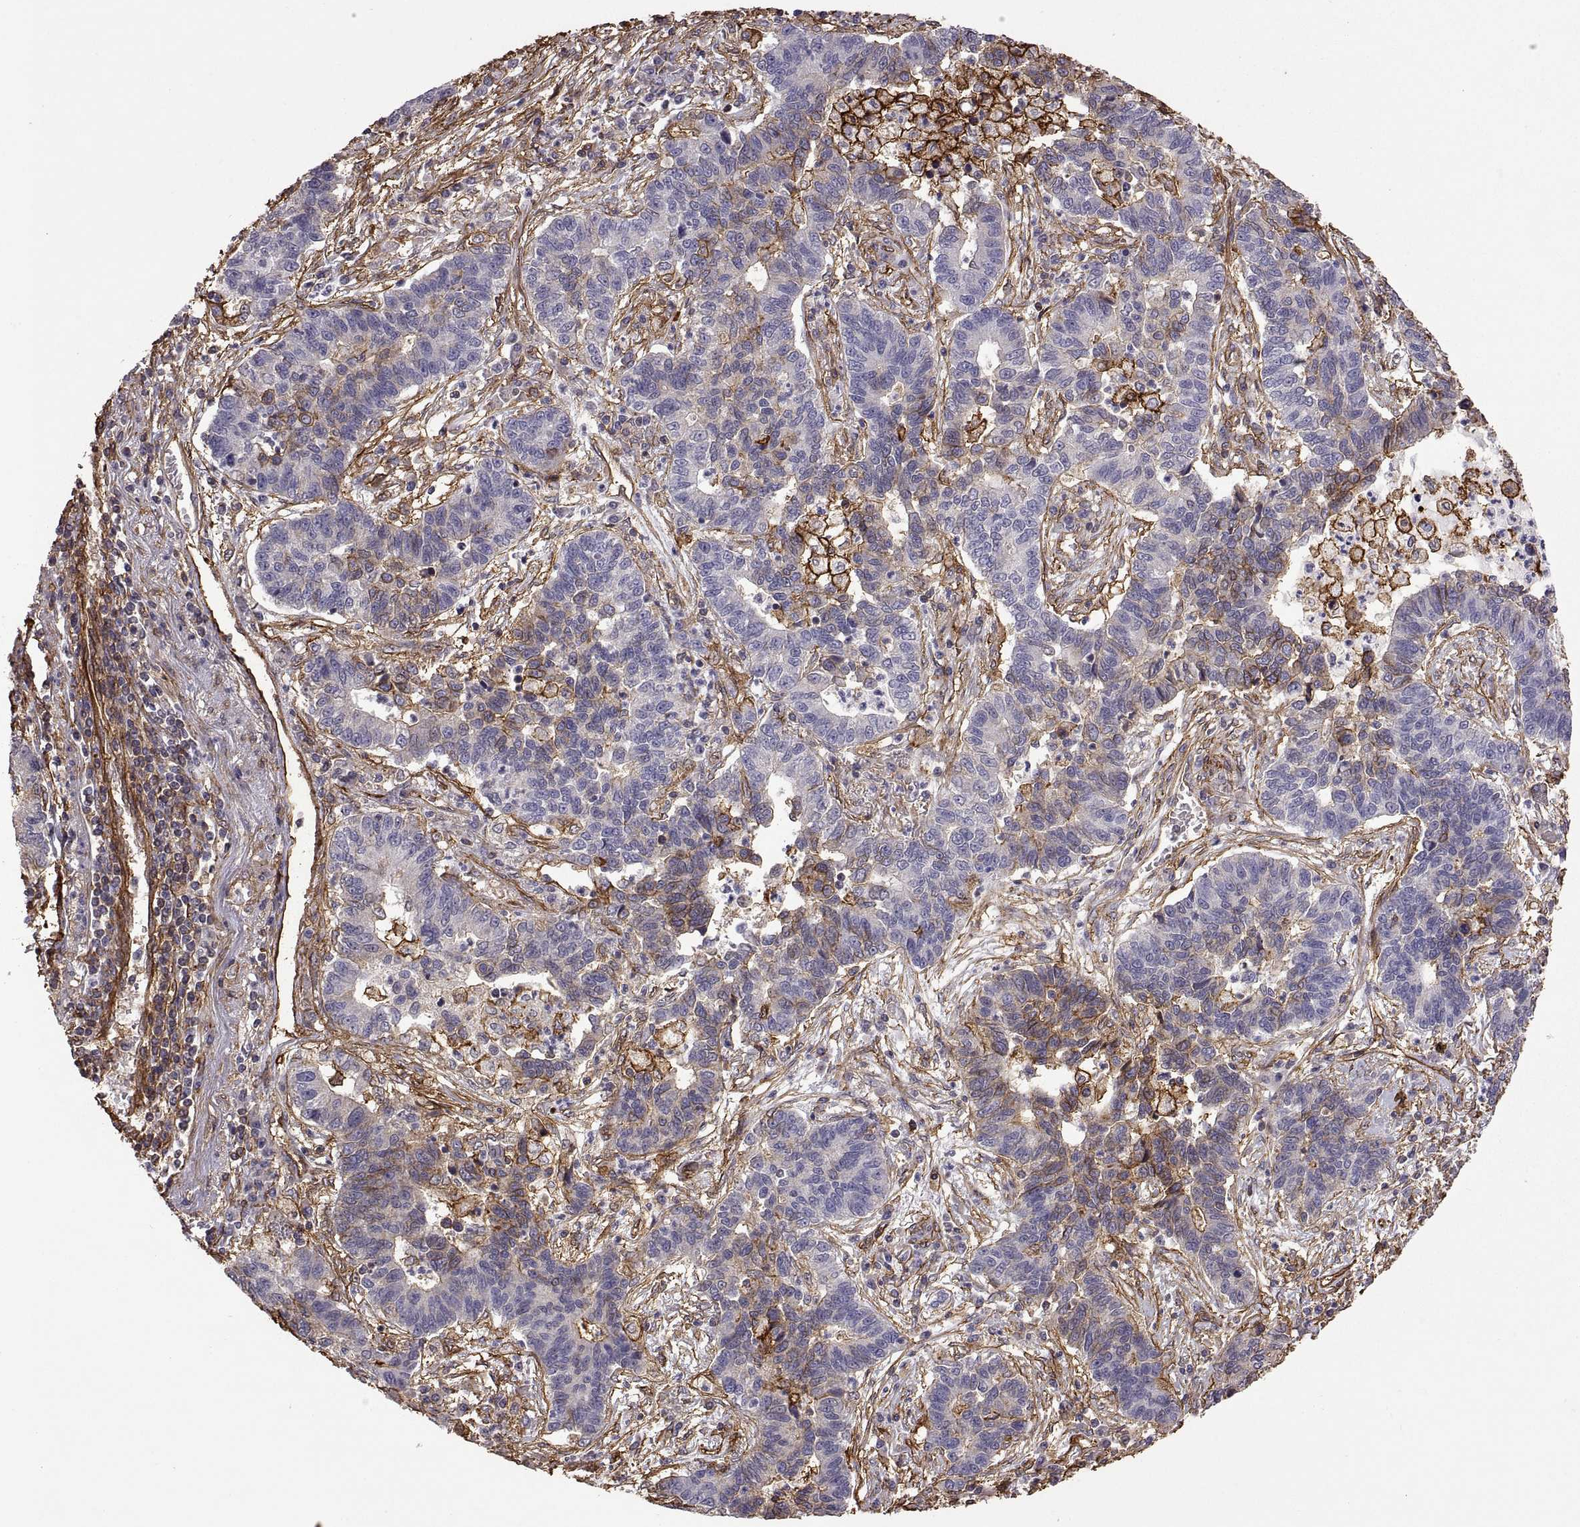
{"staining": {"intensity": "negative", "quantity": "none", "location": "none"}, "tissue": "lung cancer", "cell_type": "Tumor cells", "image_type": "cancer", "snomed": [{"axis": "morphology", "description": "Adenocarcinoma, NOS"}, {"axis": "topography", "description": "Lung"}], "caption": "A histopathology image of adenocarcinoma (lung) stained for a protein demonstrates no brown staining in tumor cells.", "gene": "S100A10", "patient": {"sex": "female", "age": 57}}